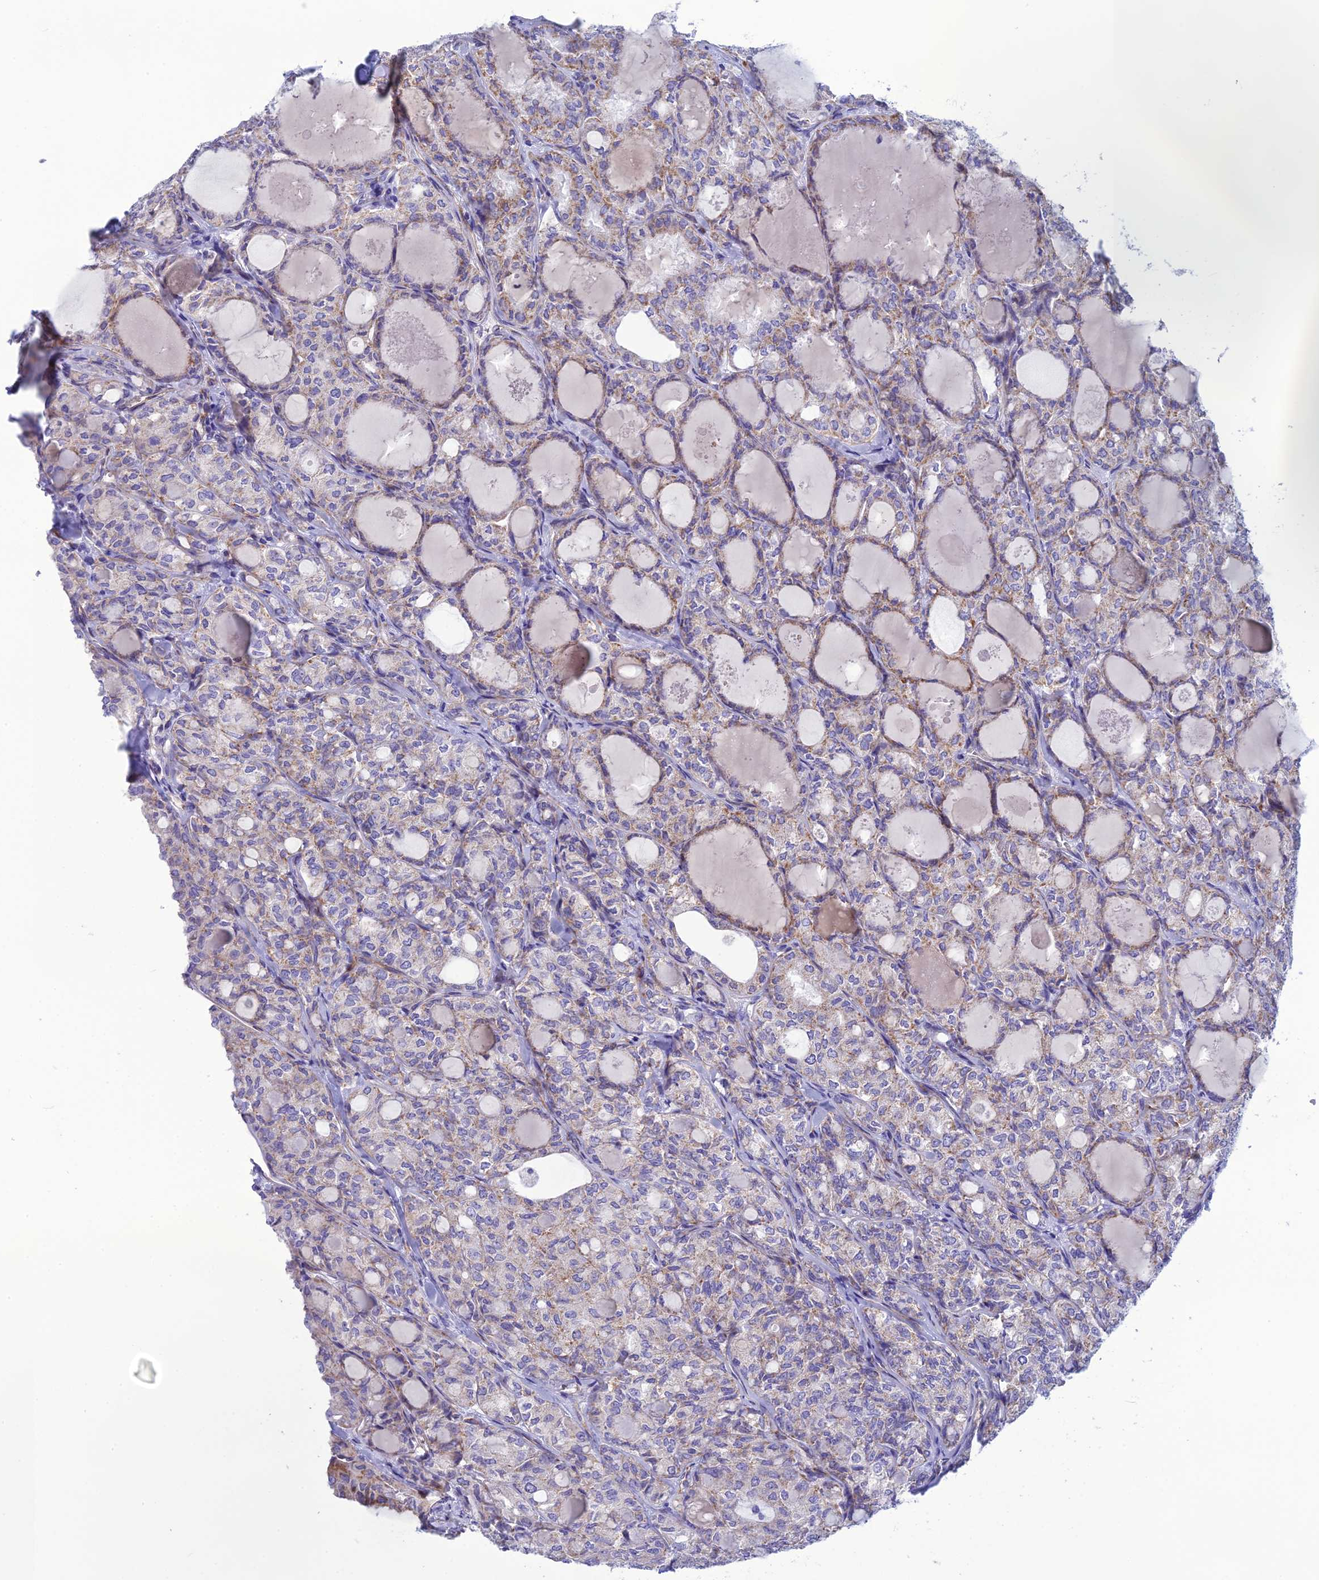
{"staining": {"intensity": "weak", "quantity": ">75%", "location": "cytoplasmic/membranous"}, "tissue": "thyroid cancer", "cell_type": "Tumor cells", "image_type": "cancer", "snomed": [{"axis": "morphology", "description": "Follicular adenoma carcinoma, NOS"}, {"axis": "topography", "description": "Thyroid gland"}], "caption": "High-power microscopy captured an IHC micrograph of thyroid cancer (follicular adenoma carcinoma), revealing weak cytoplasmic/membranous positivity in approximately >75% of tumor cells.", "gene": "POMGNT1", "patient": {"sex": "male", "age": 75}}